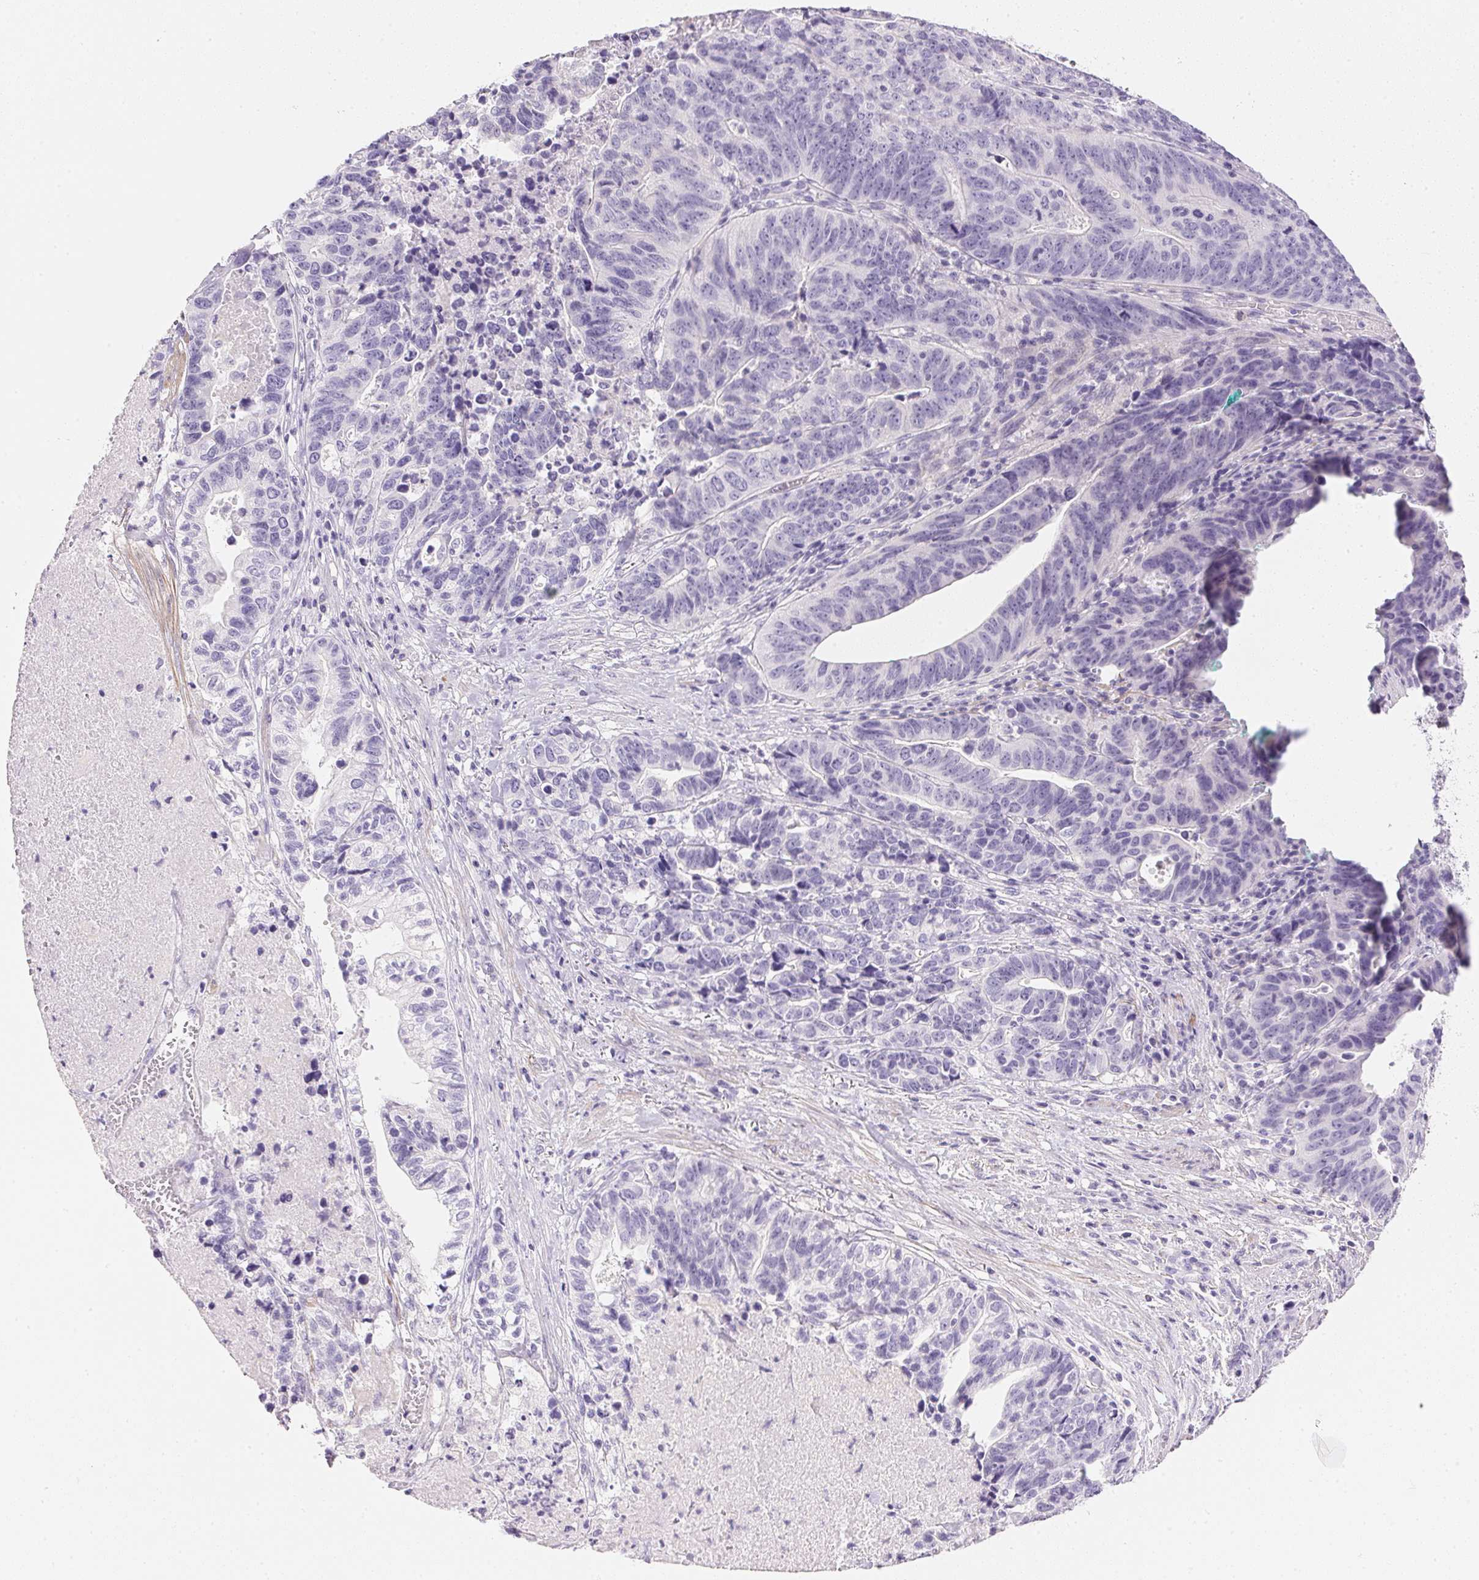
{"staining": {"intensity": "negative", "quantity": "none", "location": "none"}, "tissue": "stomach cancer", "cell_type": "Tumor cells", "image_type": "cancer", "snomed": [{"axis": "morphology", "description": "Adenocarcinoma, NOS"}, {"axis": "topography", "description": "Stomach, upper"}], "caption": "DAB (3,3'-diaminobenzidine) immunohistochemical staining of stomach cancer reveals no significant staining in tumor cells.", "gene": "KCNE2", "patient": {"sex": "female", "age": 67}}